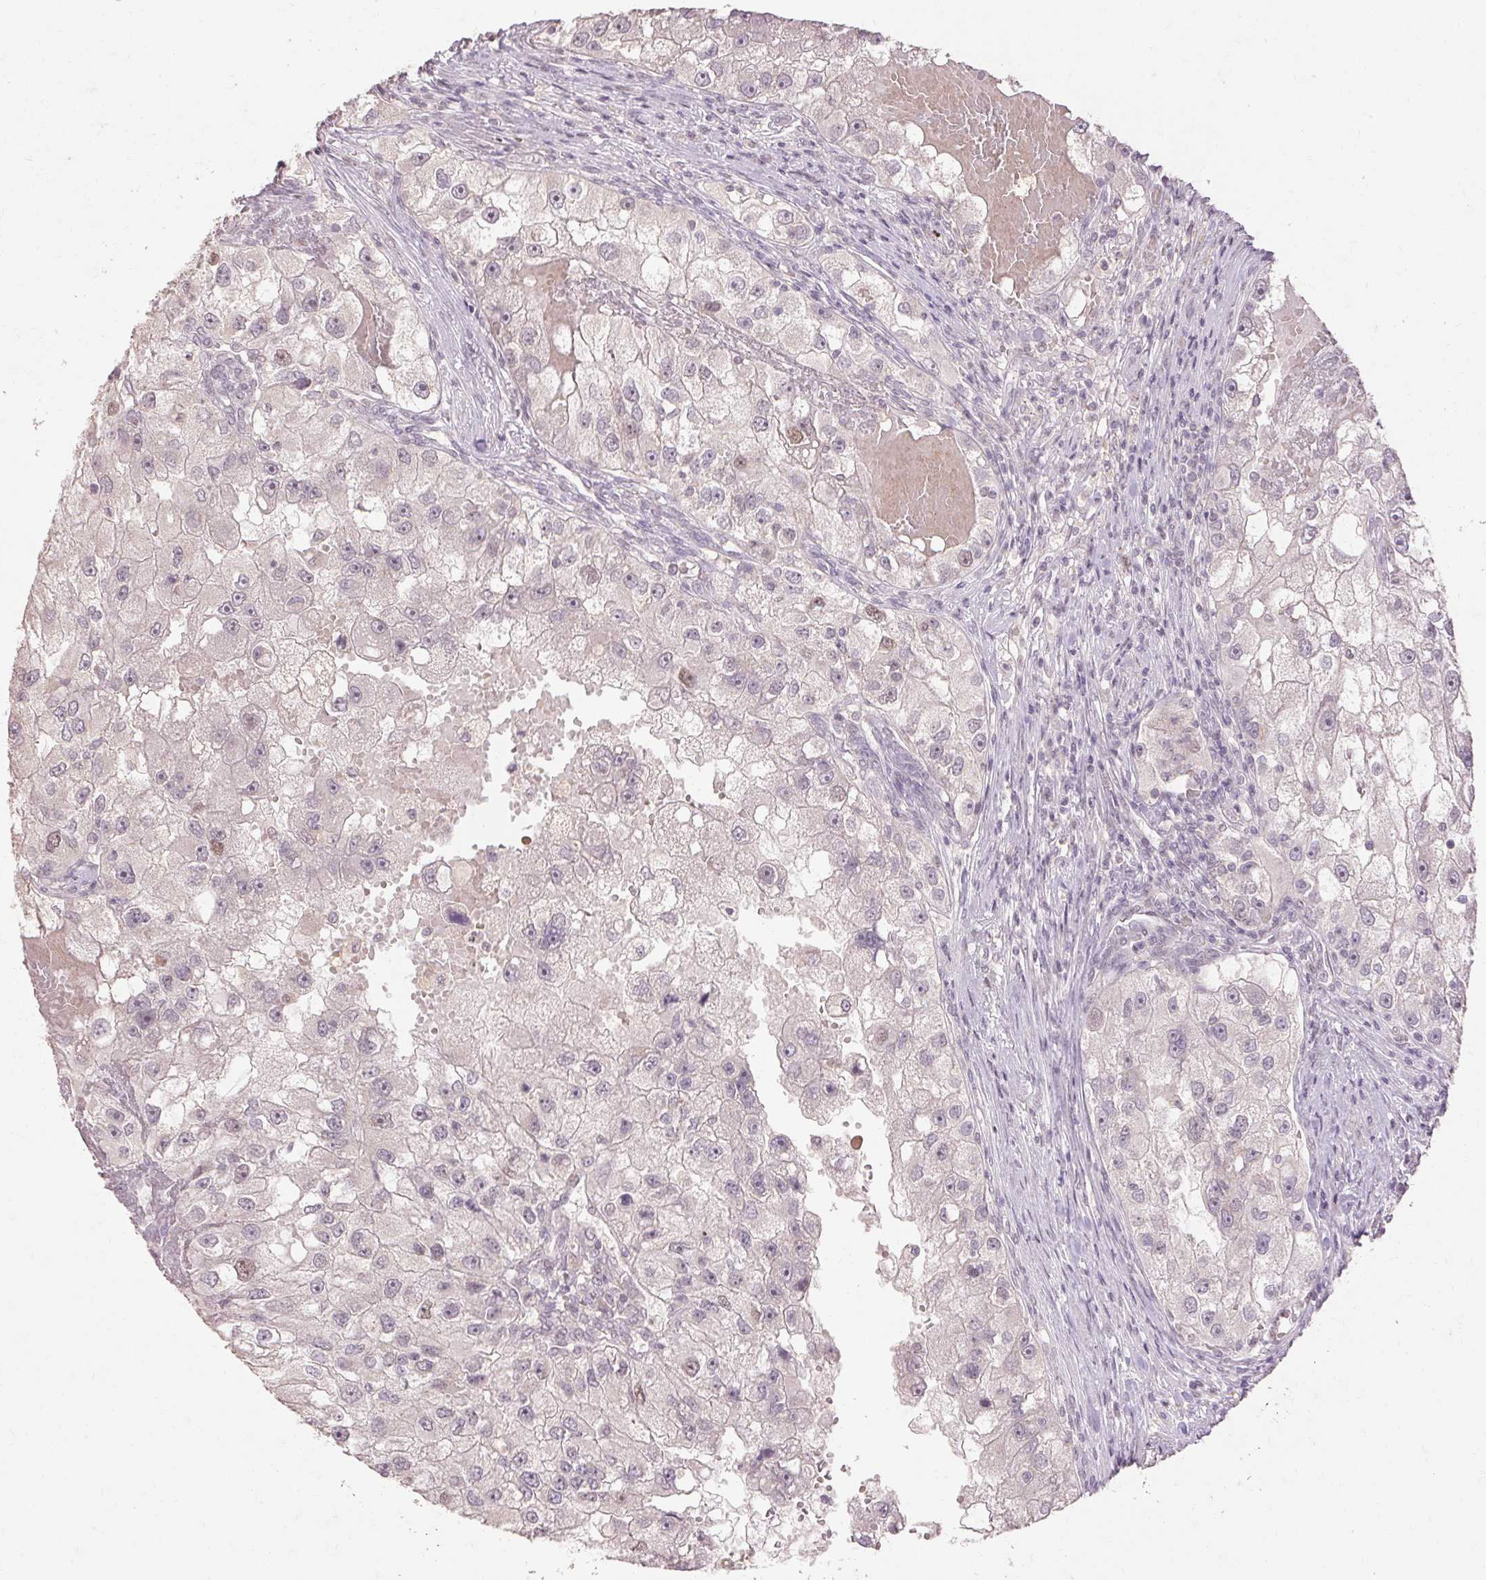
{"staining": {"intensity": "weak", "quantity": "<25%", "location": "nuclear"}, "tissue": "renal cancer", "cell_type": "Tumor cells", "image_type": "cancer", "snomed": [{"axis": "morphology", "description": "Adenocarcinoma, NOS"}, {"axis": "topography", "description": "Kidney"}], "caption": "Renal adenocarcinoma was stained to show a protein in brown. There is no significant expression in tumor cells.", "gene": "SKP2", "patient": {"sex": "male", "age": 63}}